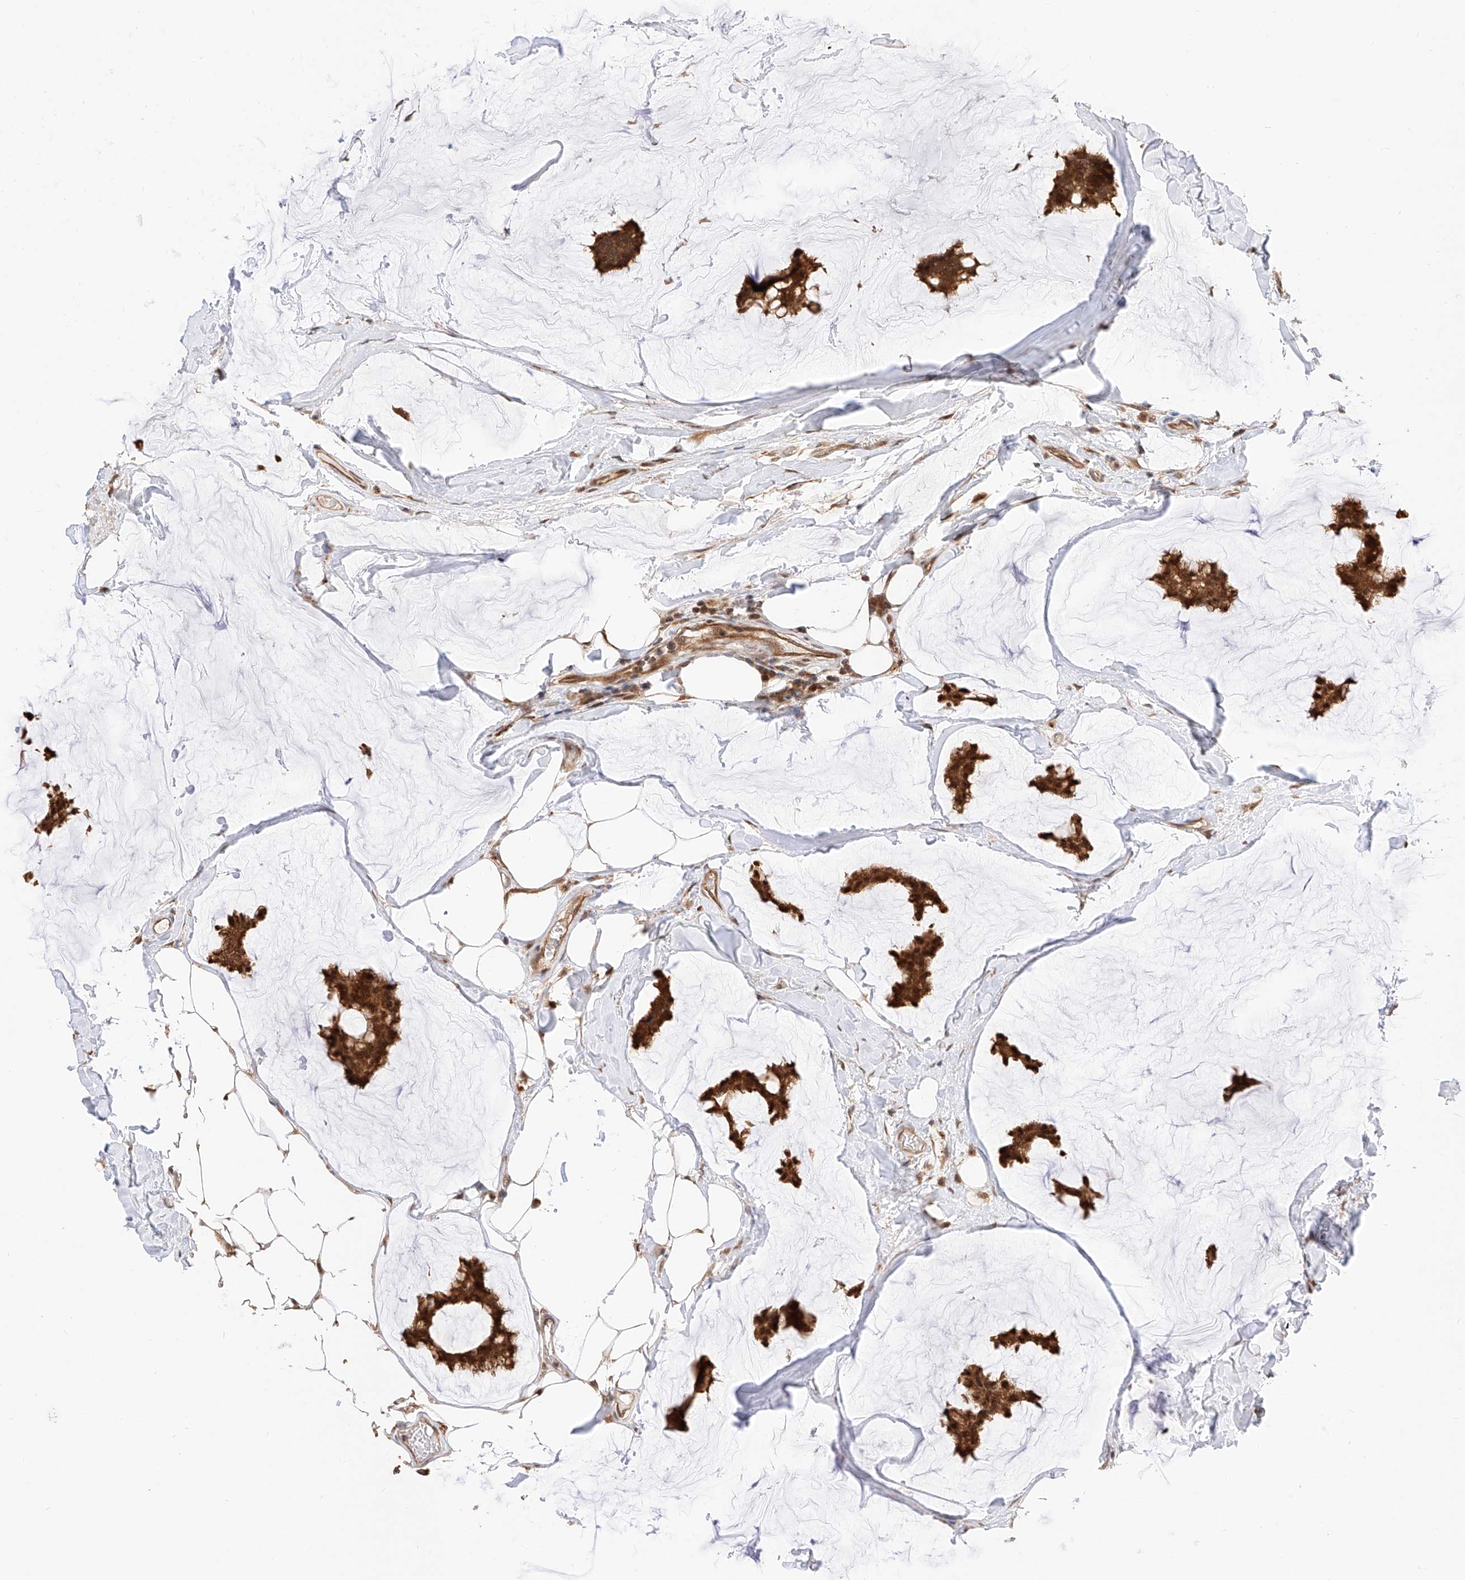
{"staining": {"intensity": "strong", "quantity": ">75%", "location": "cytoplasmic/membranous,nuclear"}, "tissue": "breast cancer", "cell_type": "Tumor cells", "image_type": "cancer", "snomed": [{"axis": "morphology", "description": "Duct carcinoma"}, {"axis": "topography", "description": "Breast"}], "caption": "This photomicrograph shows immunohistochemistry (IHC) staining of breast invasive ductal carcinoma, with high strong cytoplasmic/membranous and nuclear expression in approximately >75% of tumor cells.", "gene": "EIF4H", "patient": {"sex": "female", "age": 93}}